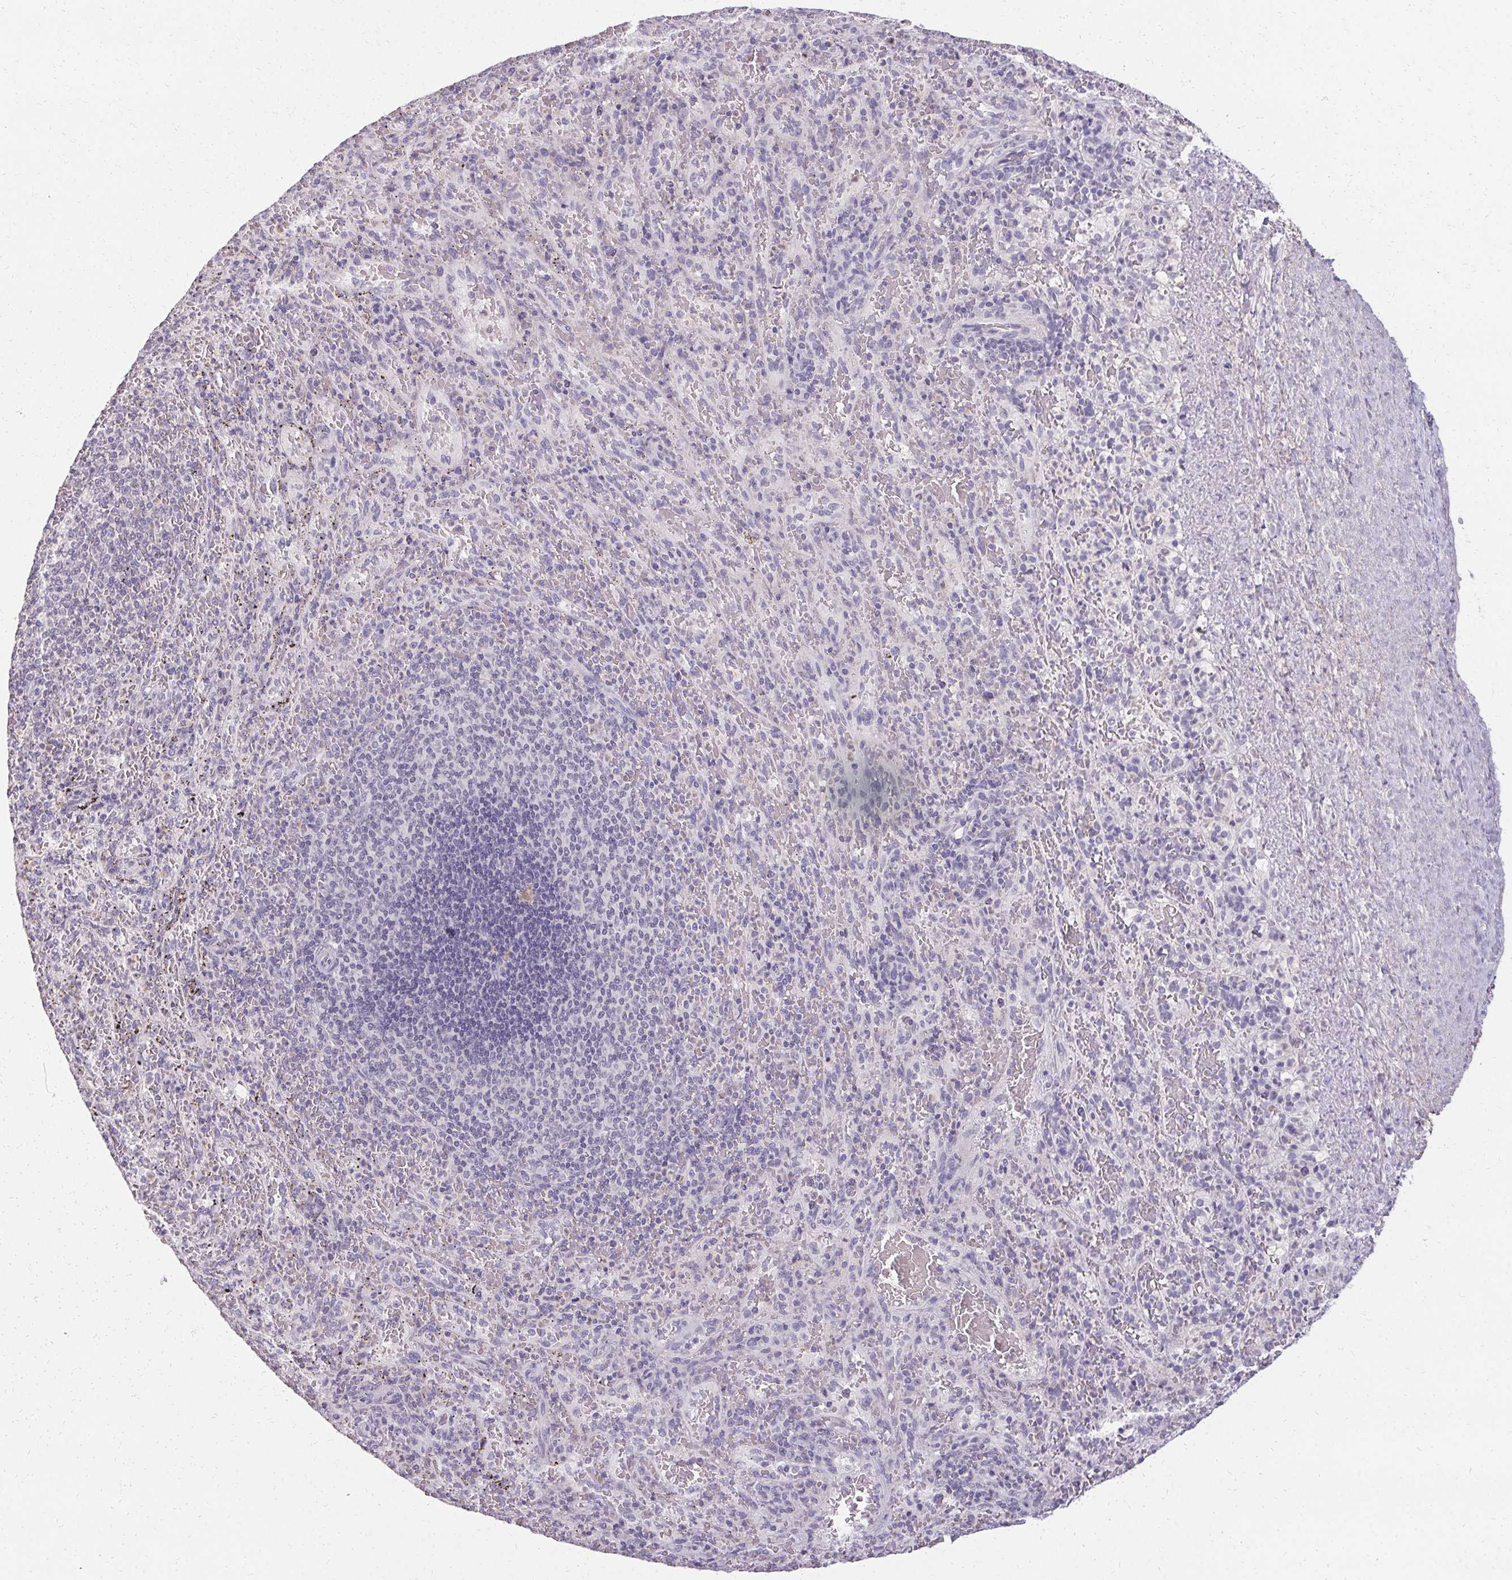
{"staining": {"intensity": "negative", "quantity": "none", "location": "none"}, "tissue": "spleen", "cell_type": "Cells in red pulp", "image_type": "normal", "snomed": [{"axis": "morphology", "description": "Normal tissue, NOS"}, {"axis": "topography", "description": "Spleen"}], "caption": "The histopathology image shows no staining of cells in red pulp in benign spleen.", "gene": "PMEL", "patient": {"sex": "male", "age": 57}}